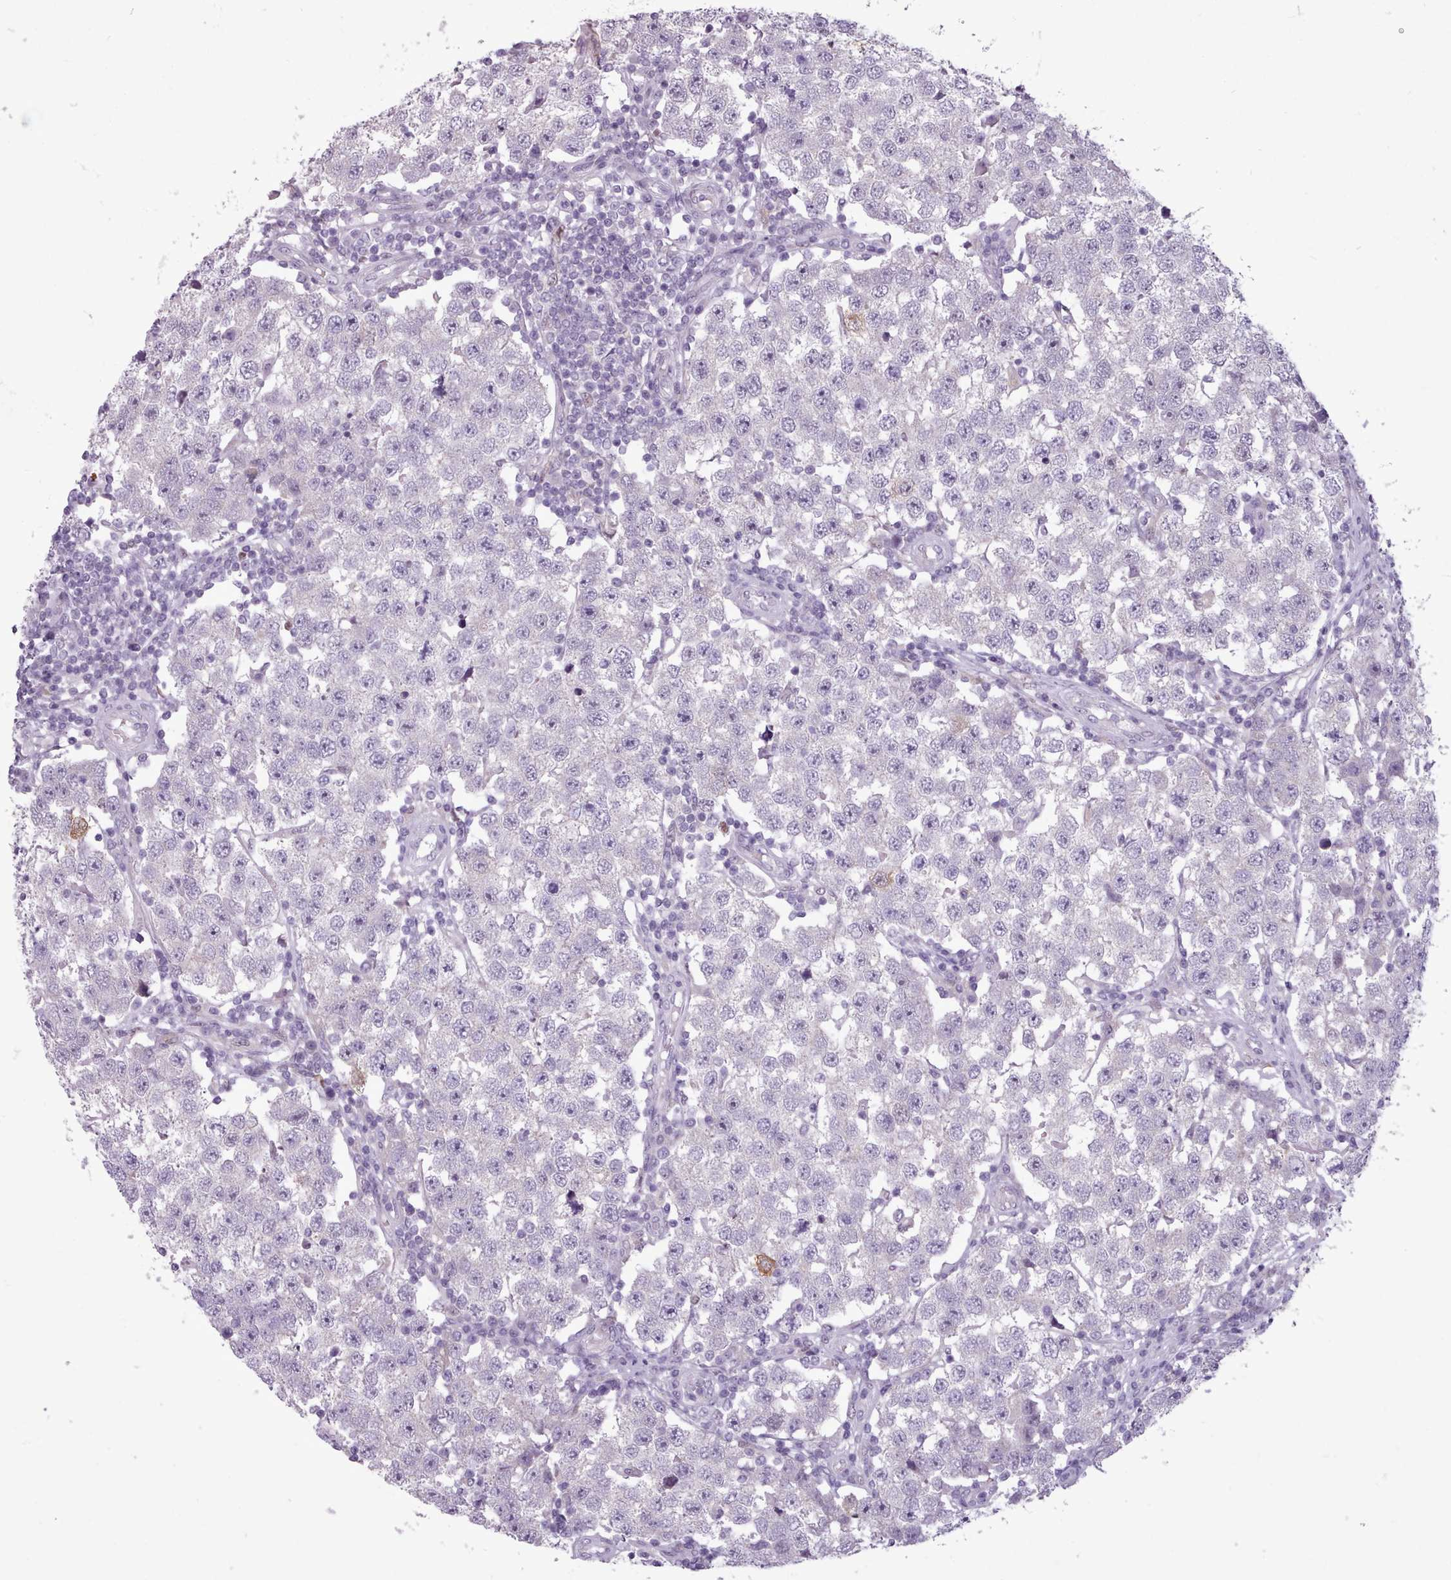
{"staining": {"intensity": "negative", "quantity": "none", "location": "none"}, "tissue": "testis cancer", "cell_type": "Tumor cells", "image_type": "cancer", "snomed": [{"axis": "morphology", "description": "Seminoma, NOS"}, {"axis": "topography", "description": "Testis"}], "caption": "There is no significant expression in tumor cells of testis cancer.", "gene": "SLURP1", "patient": {"sex": "male", "age": 34}}